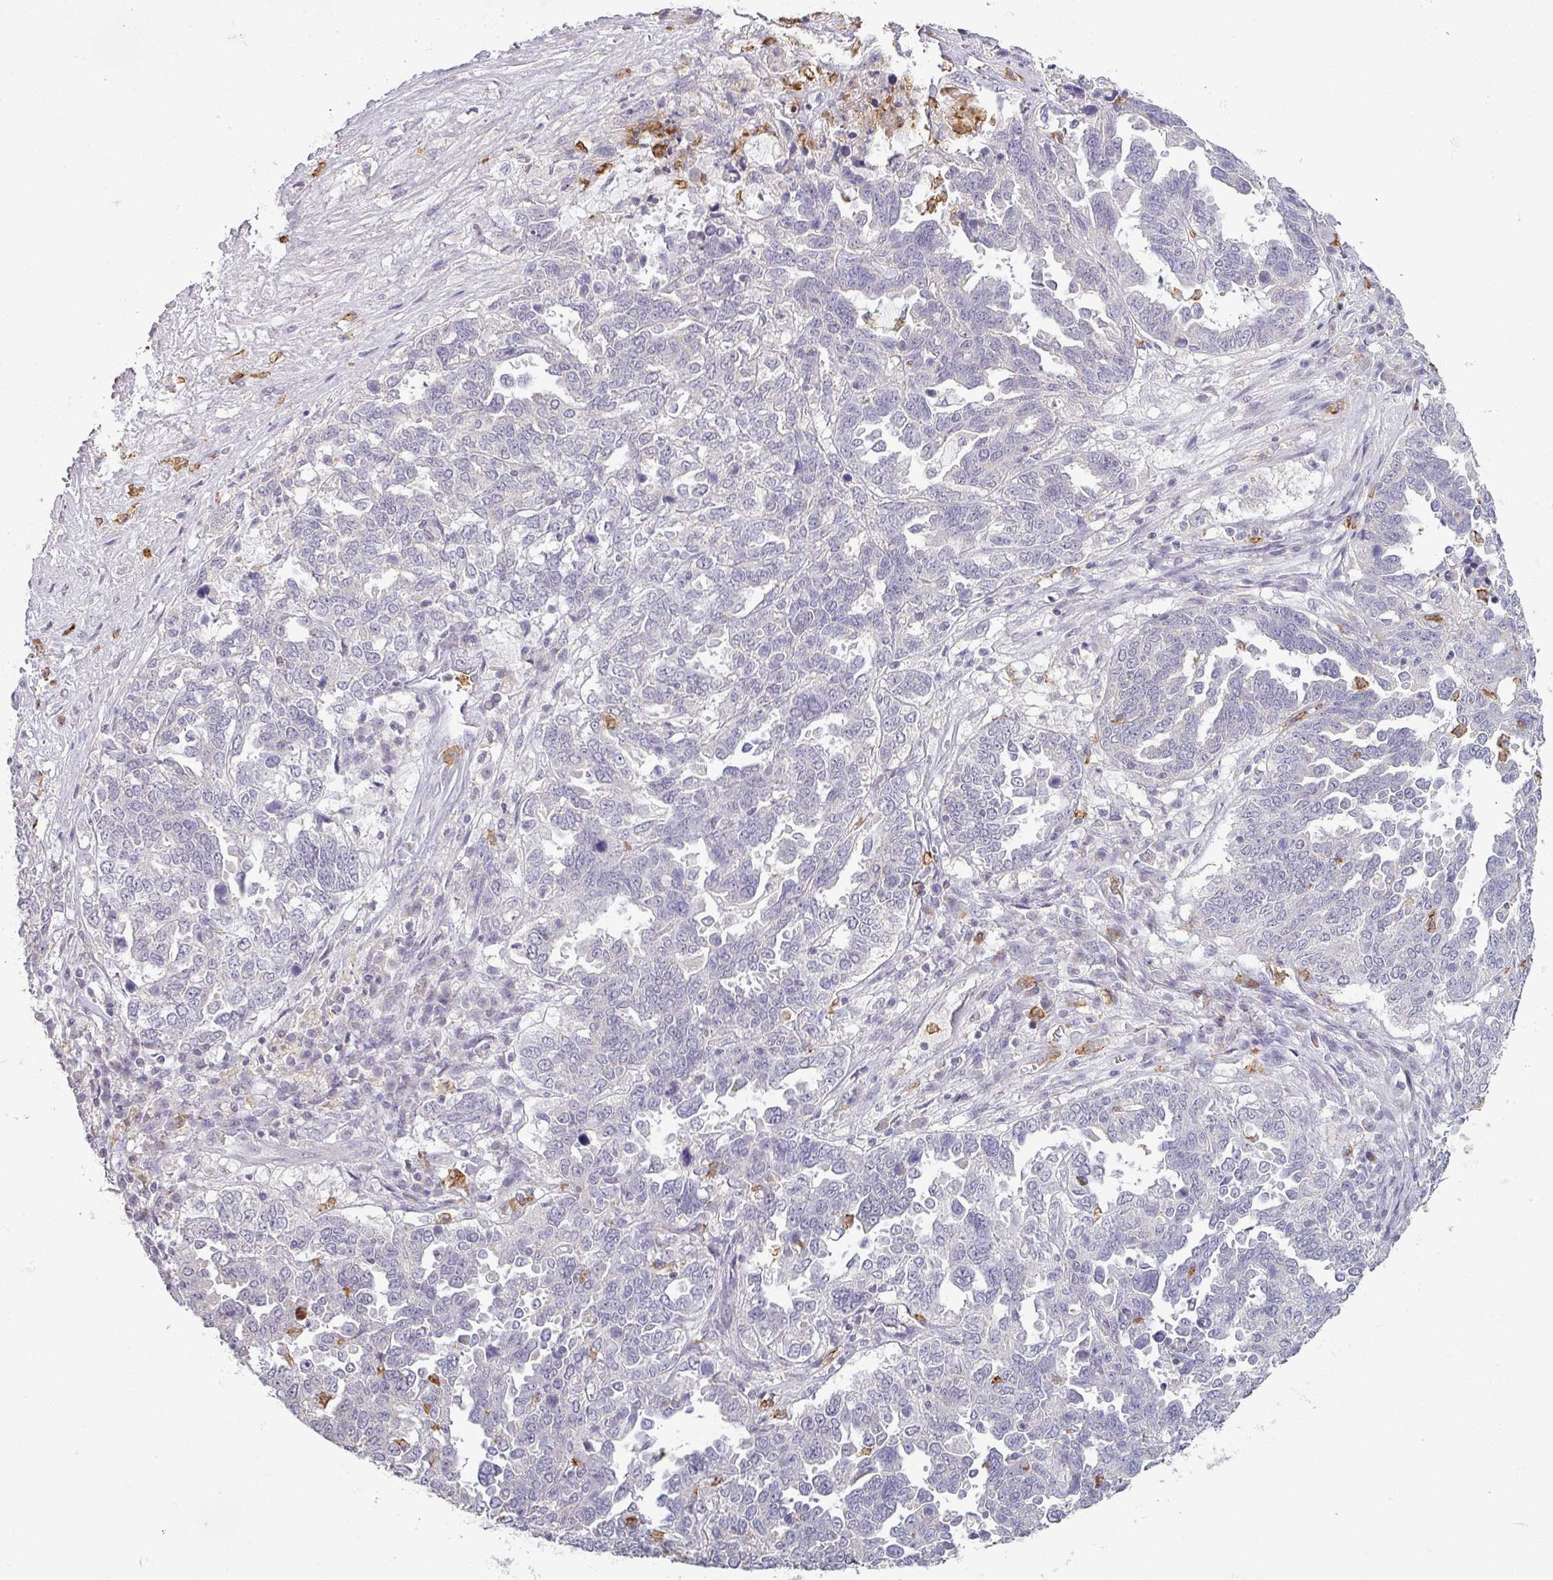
{"staining": {"intensity": "negative", "quantity": "none", "location": "none"}, "tissue": "ovarian cancer", "cell_type": "Tumor cells", "image_type": "cancer", "snomed": [{"axis": "morphology", "description": "Carcinoma, endometroid"}, {"axis": "topography", "description": "Ovary"}], "caption": "Histopathology image shows no significant protein expression in tumor cells of ovarian endometroid carcinoma.", "gene": "MAGEC3", "patient": {"sex": "female", "age": 62}}